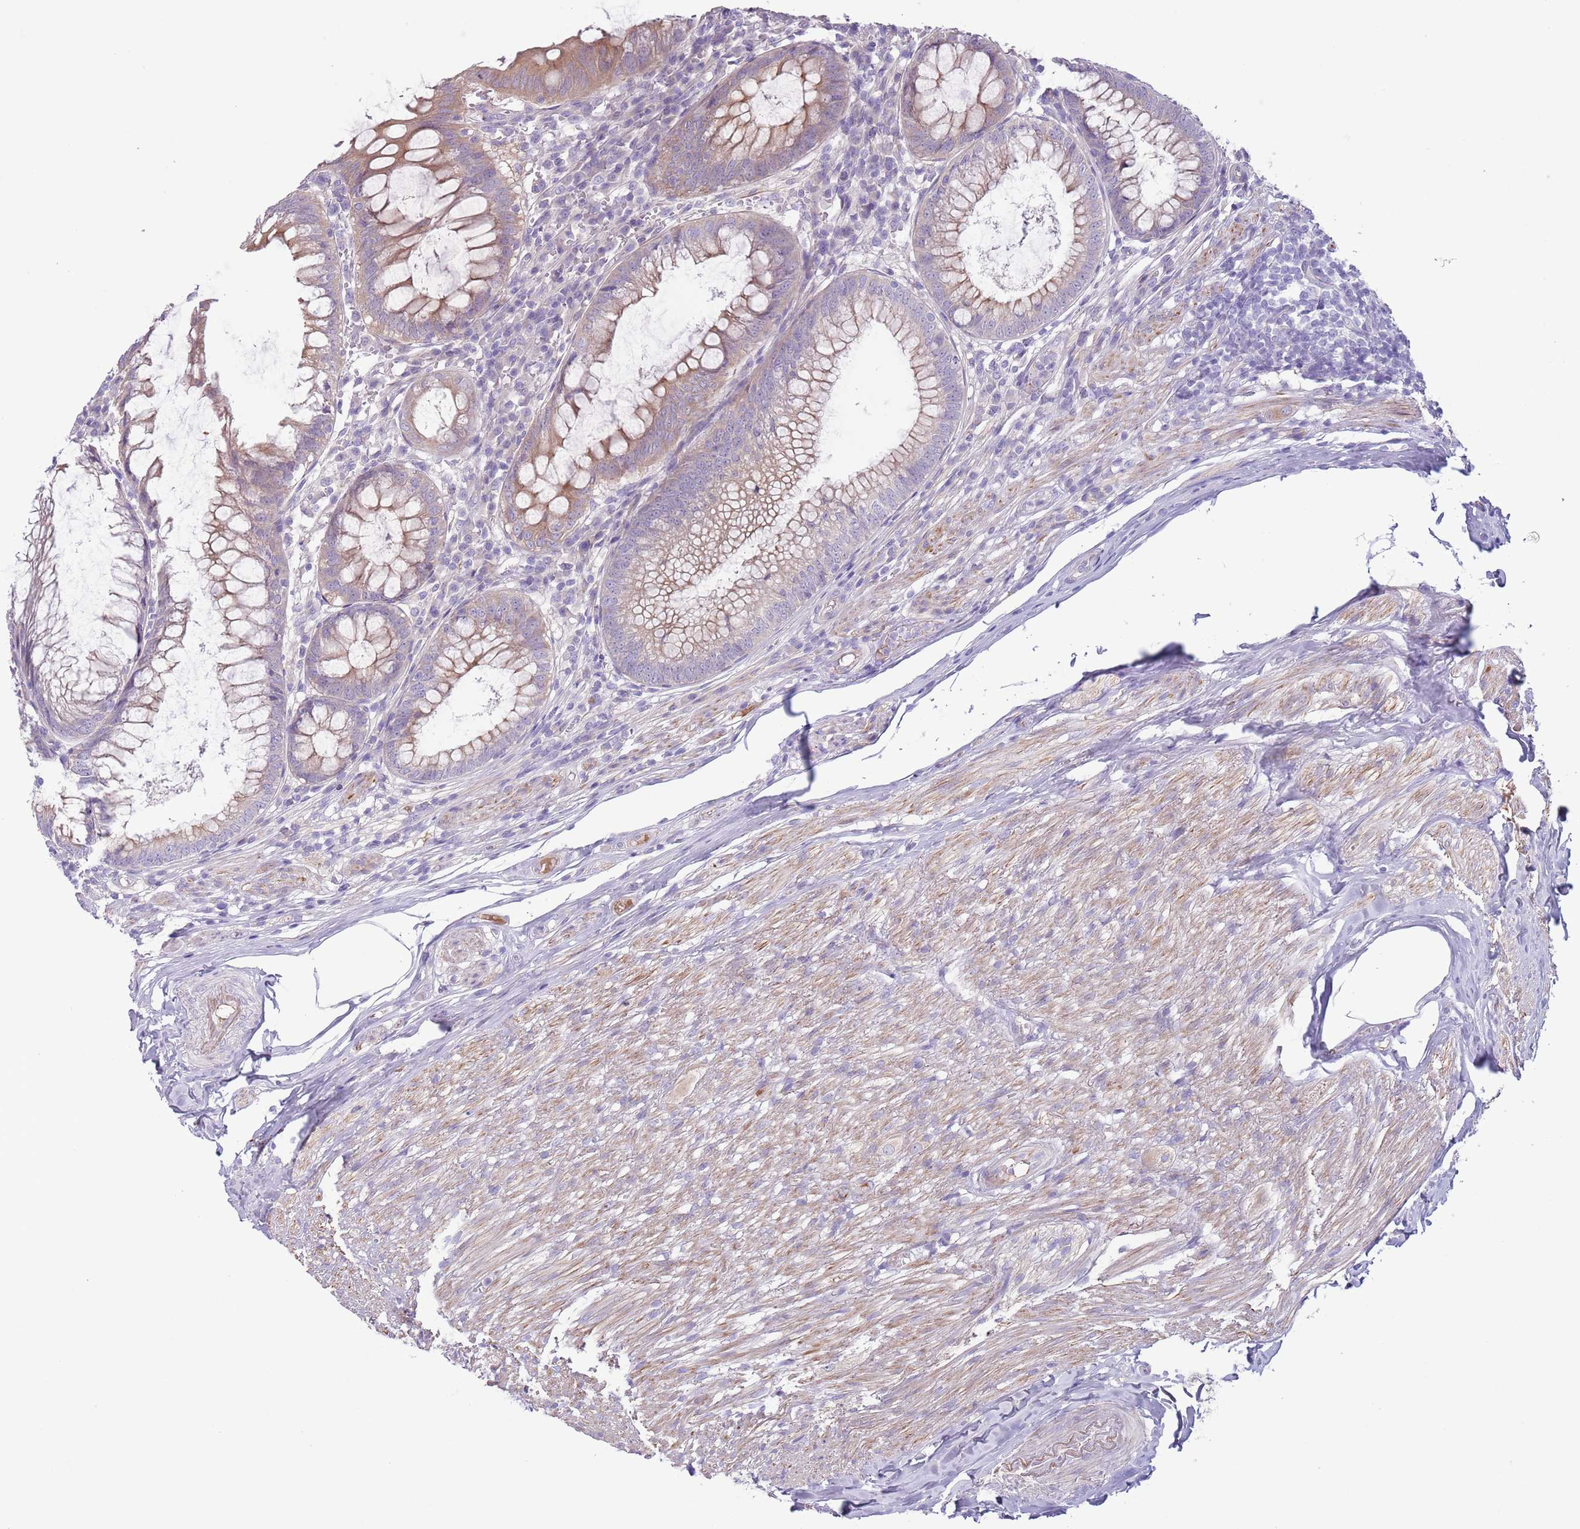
{"staining": {"intensity": "moderate", "quantity": "25%-75%", "location": "cytoplasmic/membranous"}, "tissue": "appendix", "cell_type": "Glandular cells", "image_type": "normal", "snomed": [{"axis": "morphology", "description": "Normal tissue, NOS"}, {"axis": "topography", "description": "Appendix"}], "caption": "Protein analysis of normal appendix demonstrates moderate cytoplasmic/membranous positivity in approximately 25%-75% of glandular cells.", "gene": "CFH", "patient": {"sex": "male", "age": 83}}